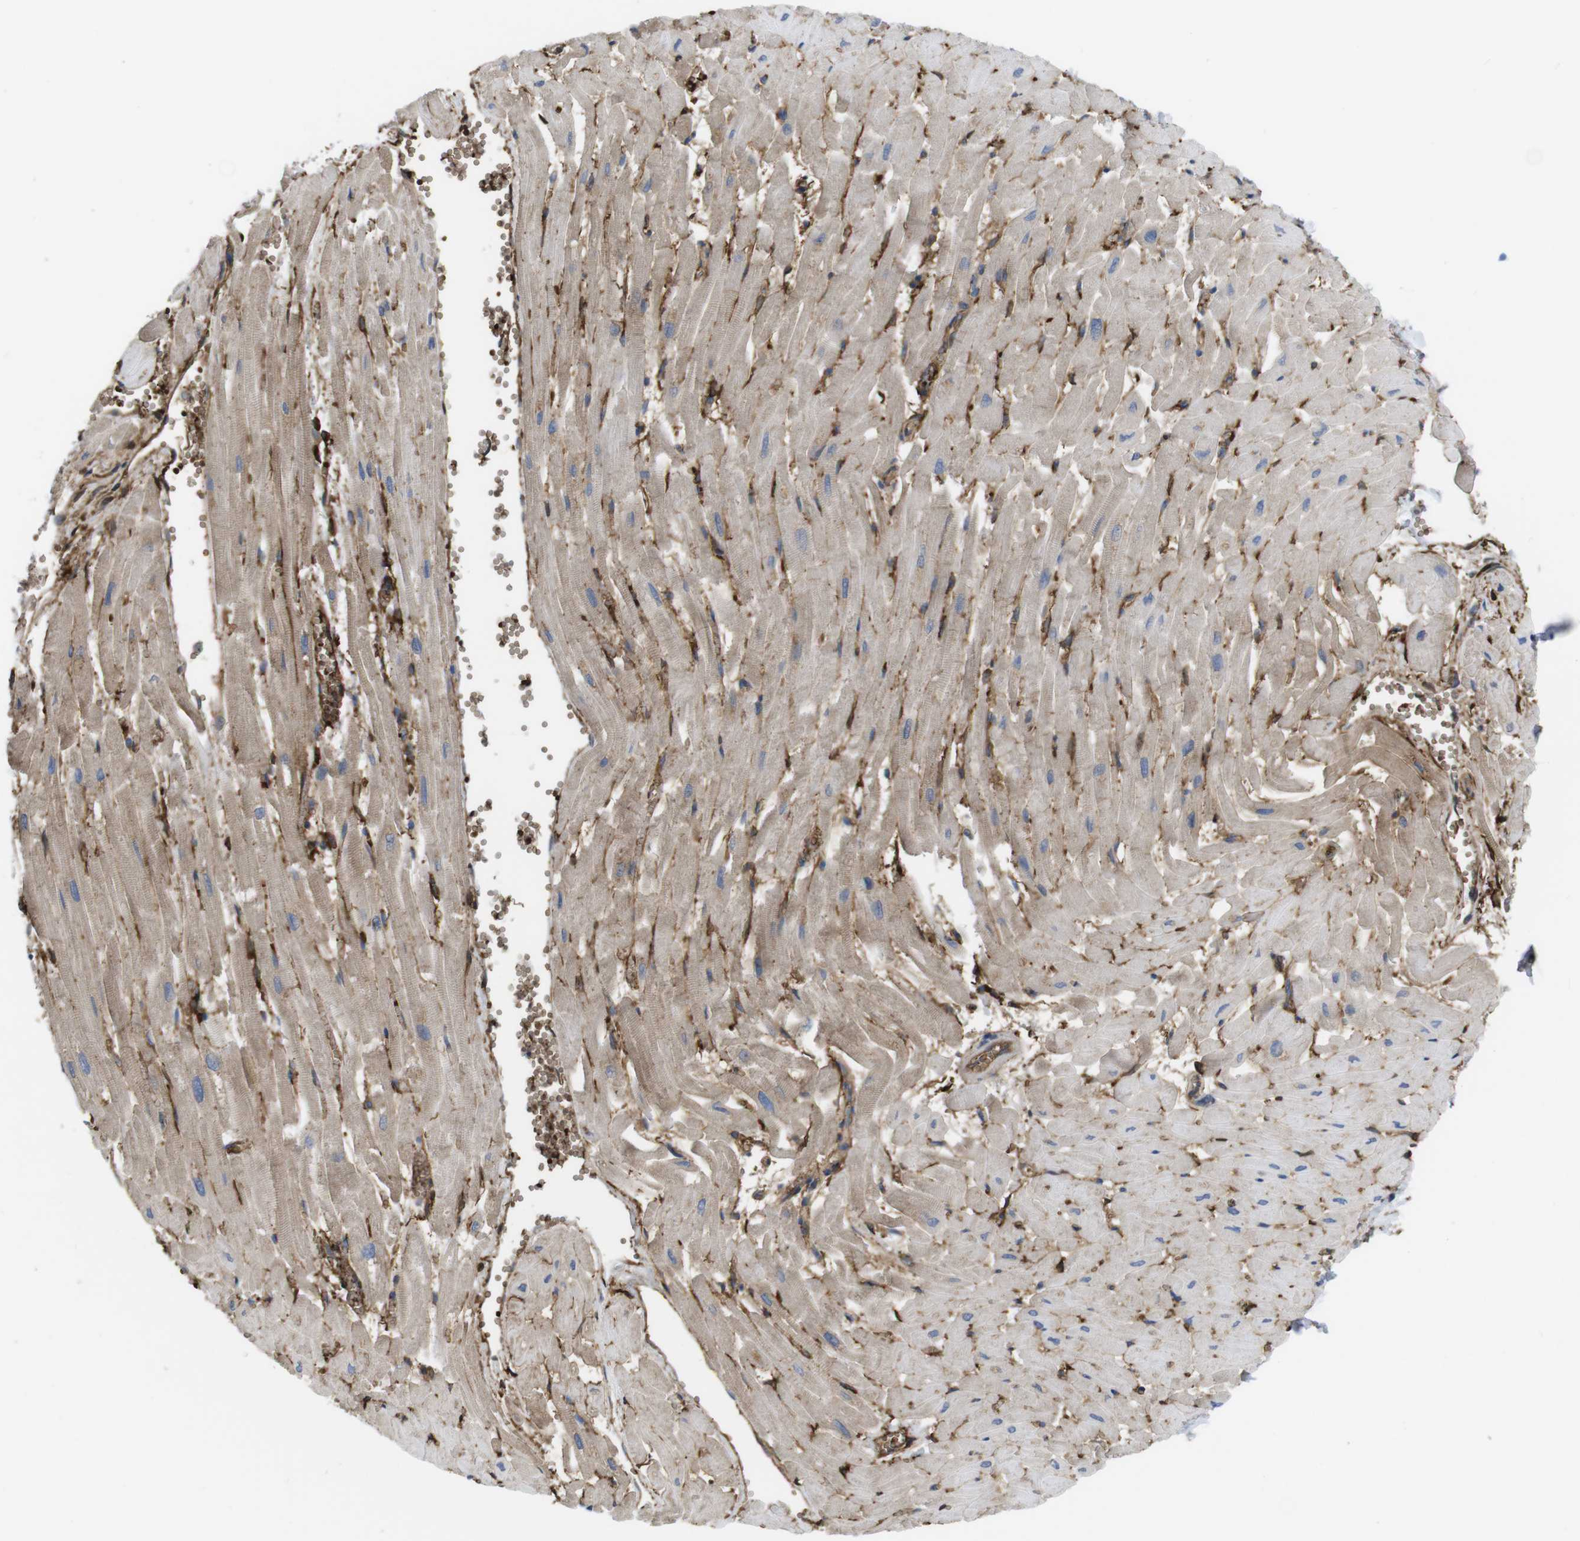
{"staining": {"intensity": "weak", "quantity": "<25%", "location": "cytoplasmic/membranous"}, "tissue": "heart muscle", "cell_type": "Cardiomyocytes", "image_type": "normal", "snomed": [{"axis": "morphology", "description": "Normal tissue, NOS"}, {"axis": "topography", "description": "Heart"}], "caption": "A high-resolution micrograph shows immunohistochemistry (IHC) staining of normal heart muscle, which reveals no significant positivity in cardiomyocytes. The staining is performed using DAB (3,3'-diaminobenzidine) brown chromogen with nuclei counter-stained in using hematoxylin.", "gene": "CYBRD1", "patient": {"sex": "female", "age": 19}}